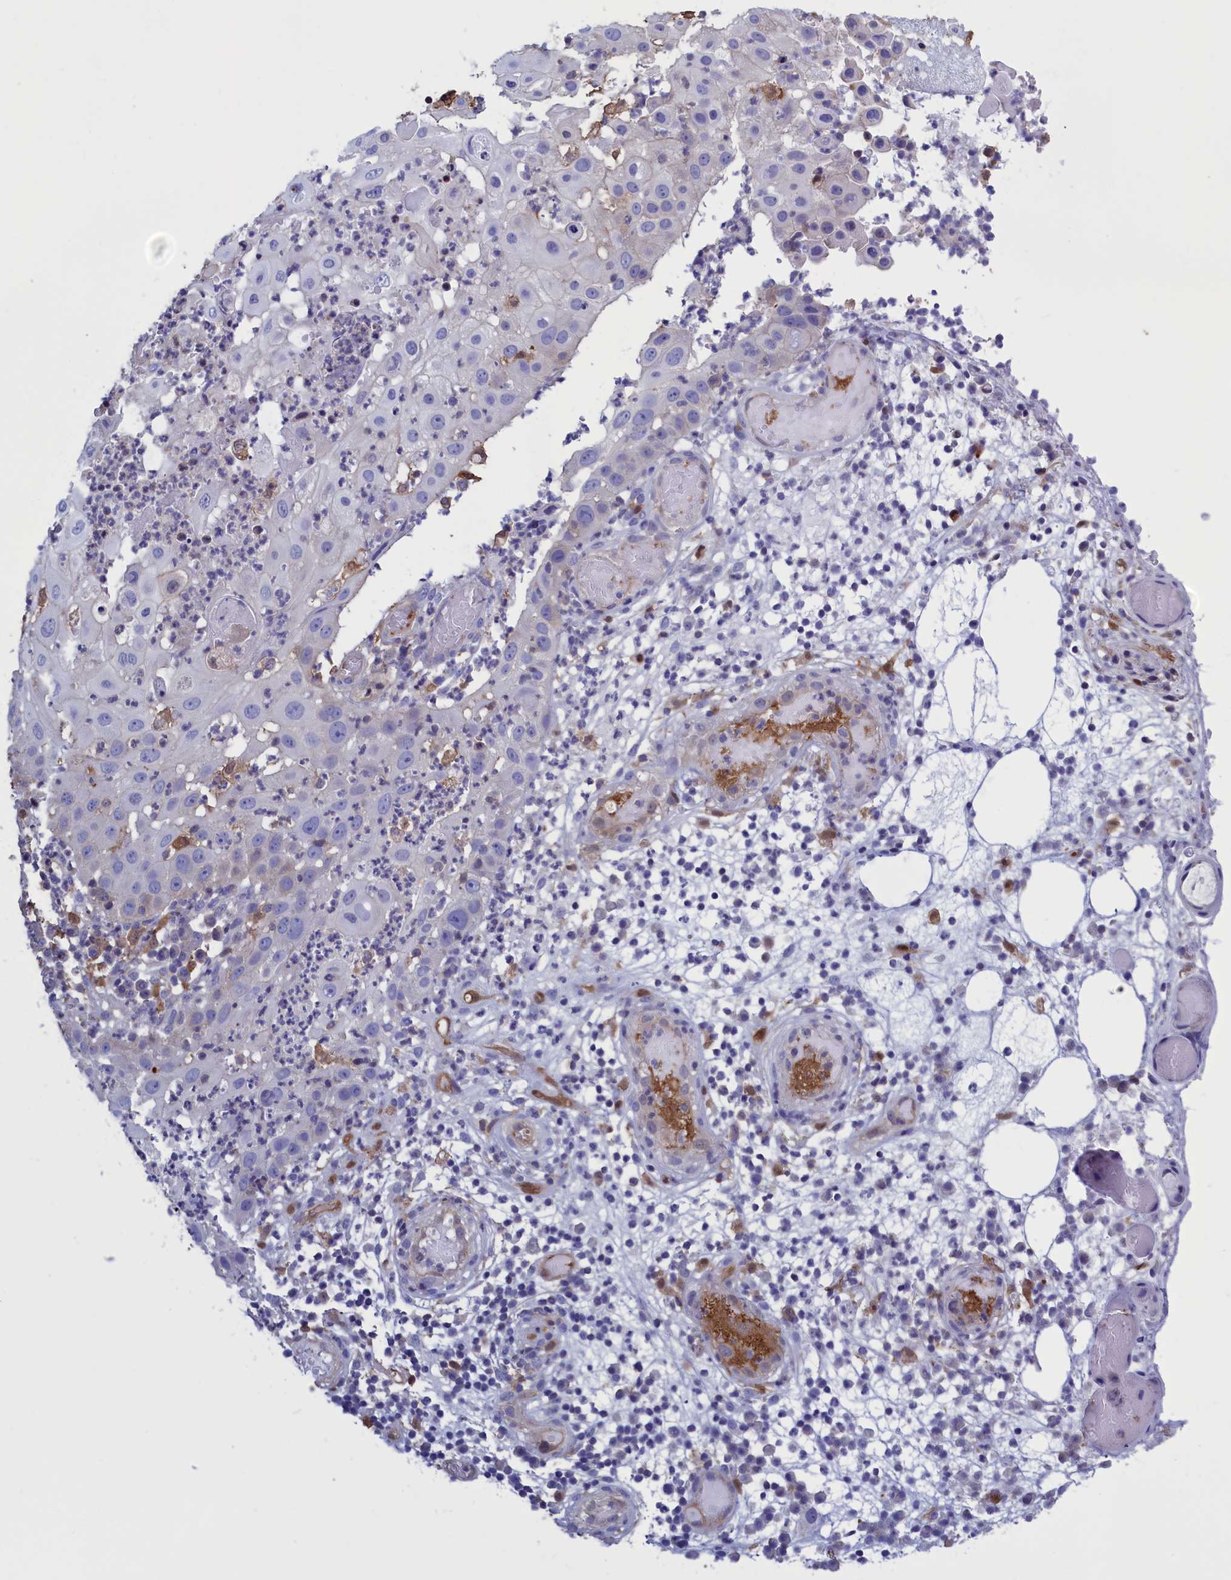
{"staining": {"intensity": "negative", "quantity": "none", "location": "none"}, "tissue": "skin cancer", "cell_type": "Tumor cells", "image_type": "cancer", "snomed": [{"axis": "morphology", "description": "Squamous cell carcinoma, NOS"}, {"axis": "topography", "description": "Skin"}], "caption": "This micrograph is of squamous cell carcinoma (skin) stained with immunohistochemistry to label a protein in brown with the nuclei are counter-stained blue. There is no positivity in tumor cells.", "gene": "ARHGAP18", "patient": {"sex": "female", "age": 44}}